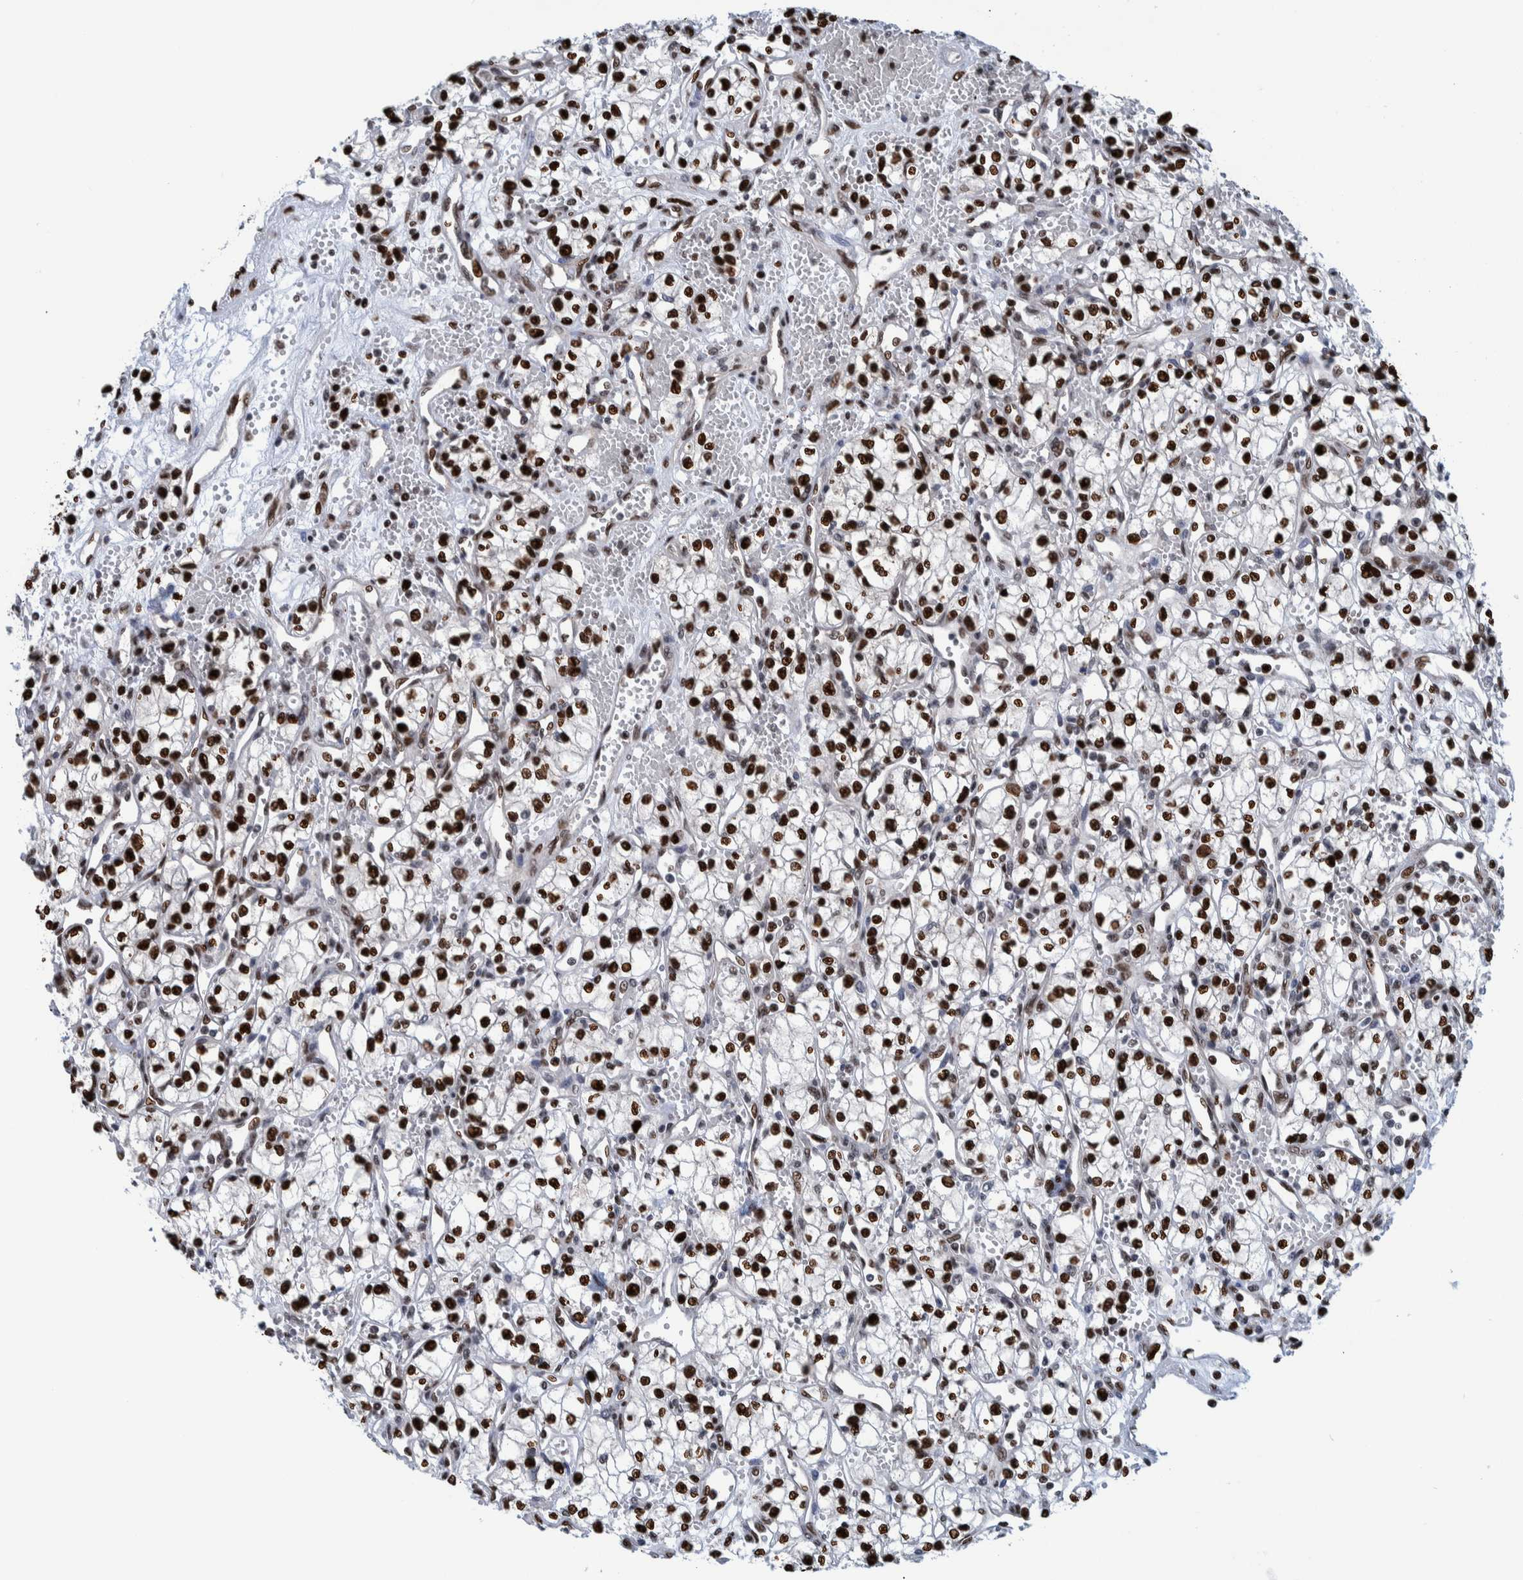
{"staining": {"intensity": "strong", "quantity": ">75%", "location": "nuclear"}, "tissue": "renal cancer", "cell_type": "Tumor cells", "image_type": "cancer", "snomed": [{"axis": "morphology", "description": "Adenocarcinoma, NOS"}, {"axis": "topography", "description": "Kidney"}], "caption": "Strong nuclear protein staining is appreciated in approximately >75% of tumor cells in renal adenocarcinoma.", "gene": "HEATR9", "patient": {"sex": "male", "age": 59}}